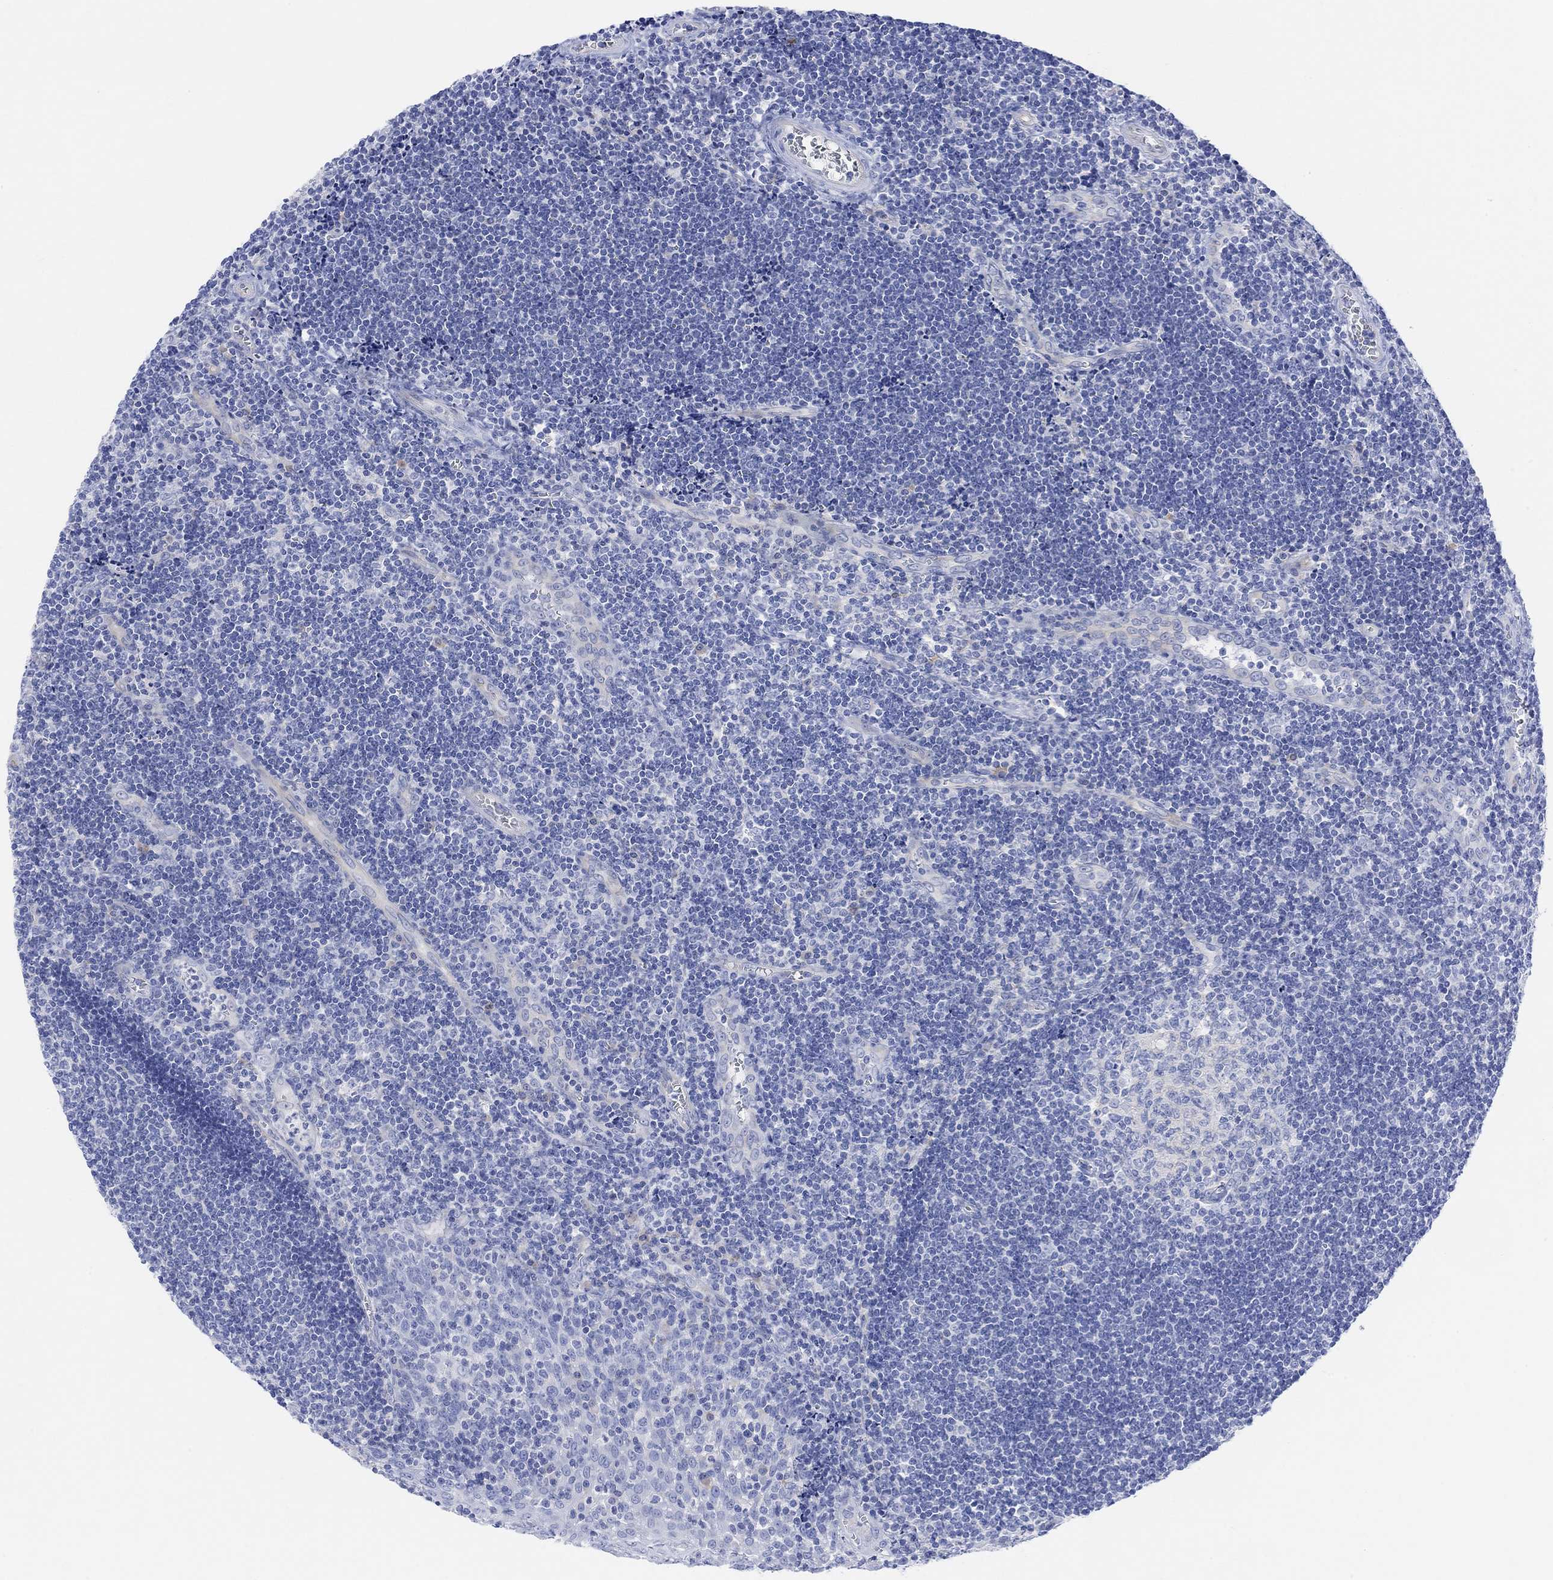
{"staining": {"intensity": "negative", "quantity": "none", "location": "none"}, "tissue": "tonsil", "cell_type": "Germinal center cells", "image_type": "normal", "snomed": [{"axis": "morphology", "description": "Normal tissue, NOS"}, {"axis": "topography", "description": "Tonsil"}], "caption": "Immunohistochemistry image of normal tonsil stained for a protein (brown), which exhibits no positivity in germinal center cells. (DAB IHC, high magnification).", "gene": "GNG13", "patient": {"sex": "male", "age": 33}}